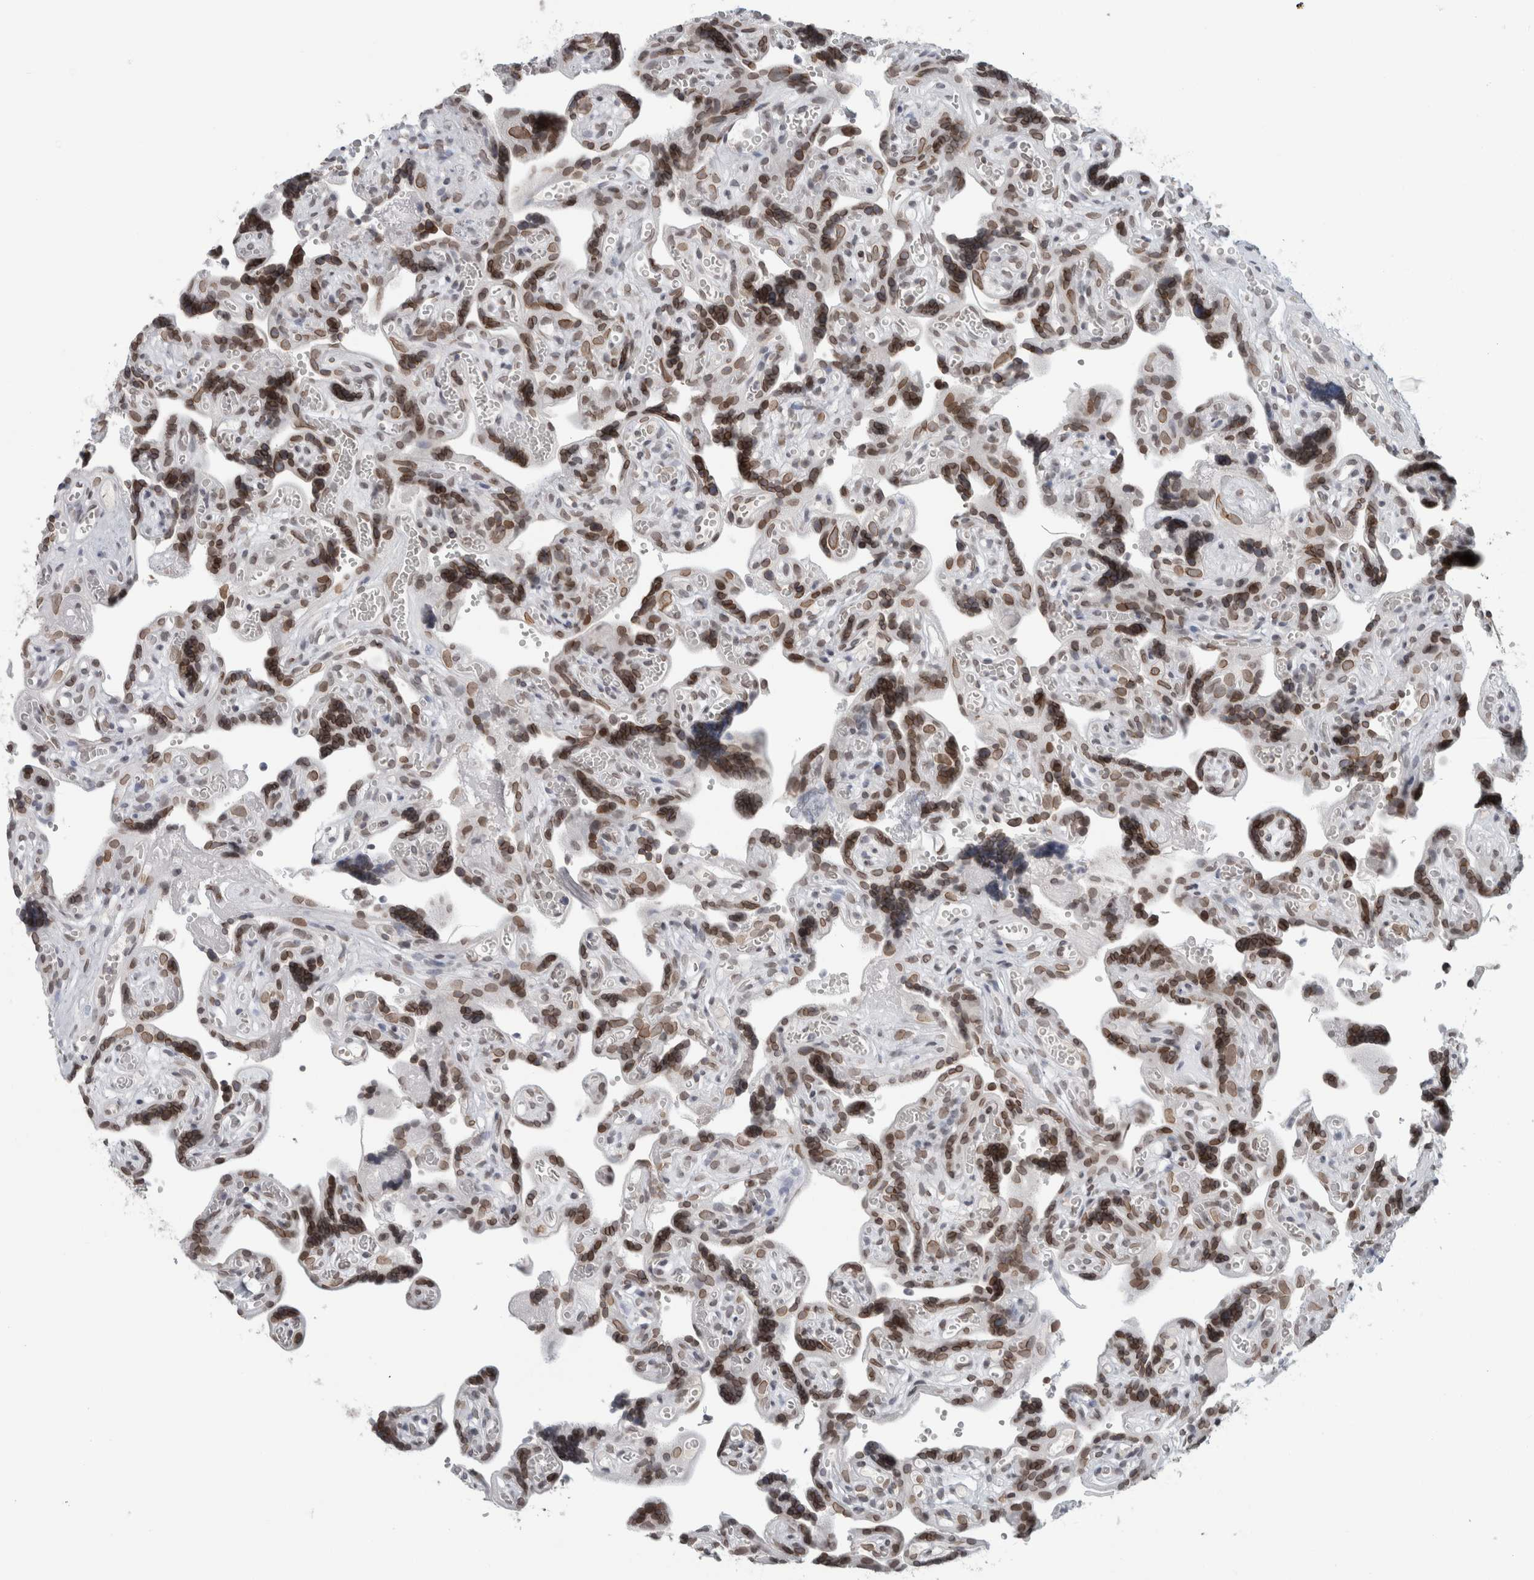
{"staining": {"intensity": "moderate", "quantity": ">75%", "location": "cytoplasmic/membranous,nuclear"}, "tissue": "placenta", "cell_type": "Trophoblastic cells", "image_type": "normal", "snomed": [{"axis": "morphology", "description": "Normal tissue, NOS"}, {"axis": "topography", "description": "Placenta"}], "caption": "Immunohistochemistry (IHC) of normal placenta reveals medium levels of moderate cytoplasmic/membranous,nuclear positivity in approximately >75% of trophoblastic cells.", "gene": "ZNF770", "patient": {"sex": "female", "age": 30}}